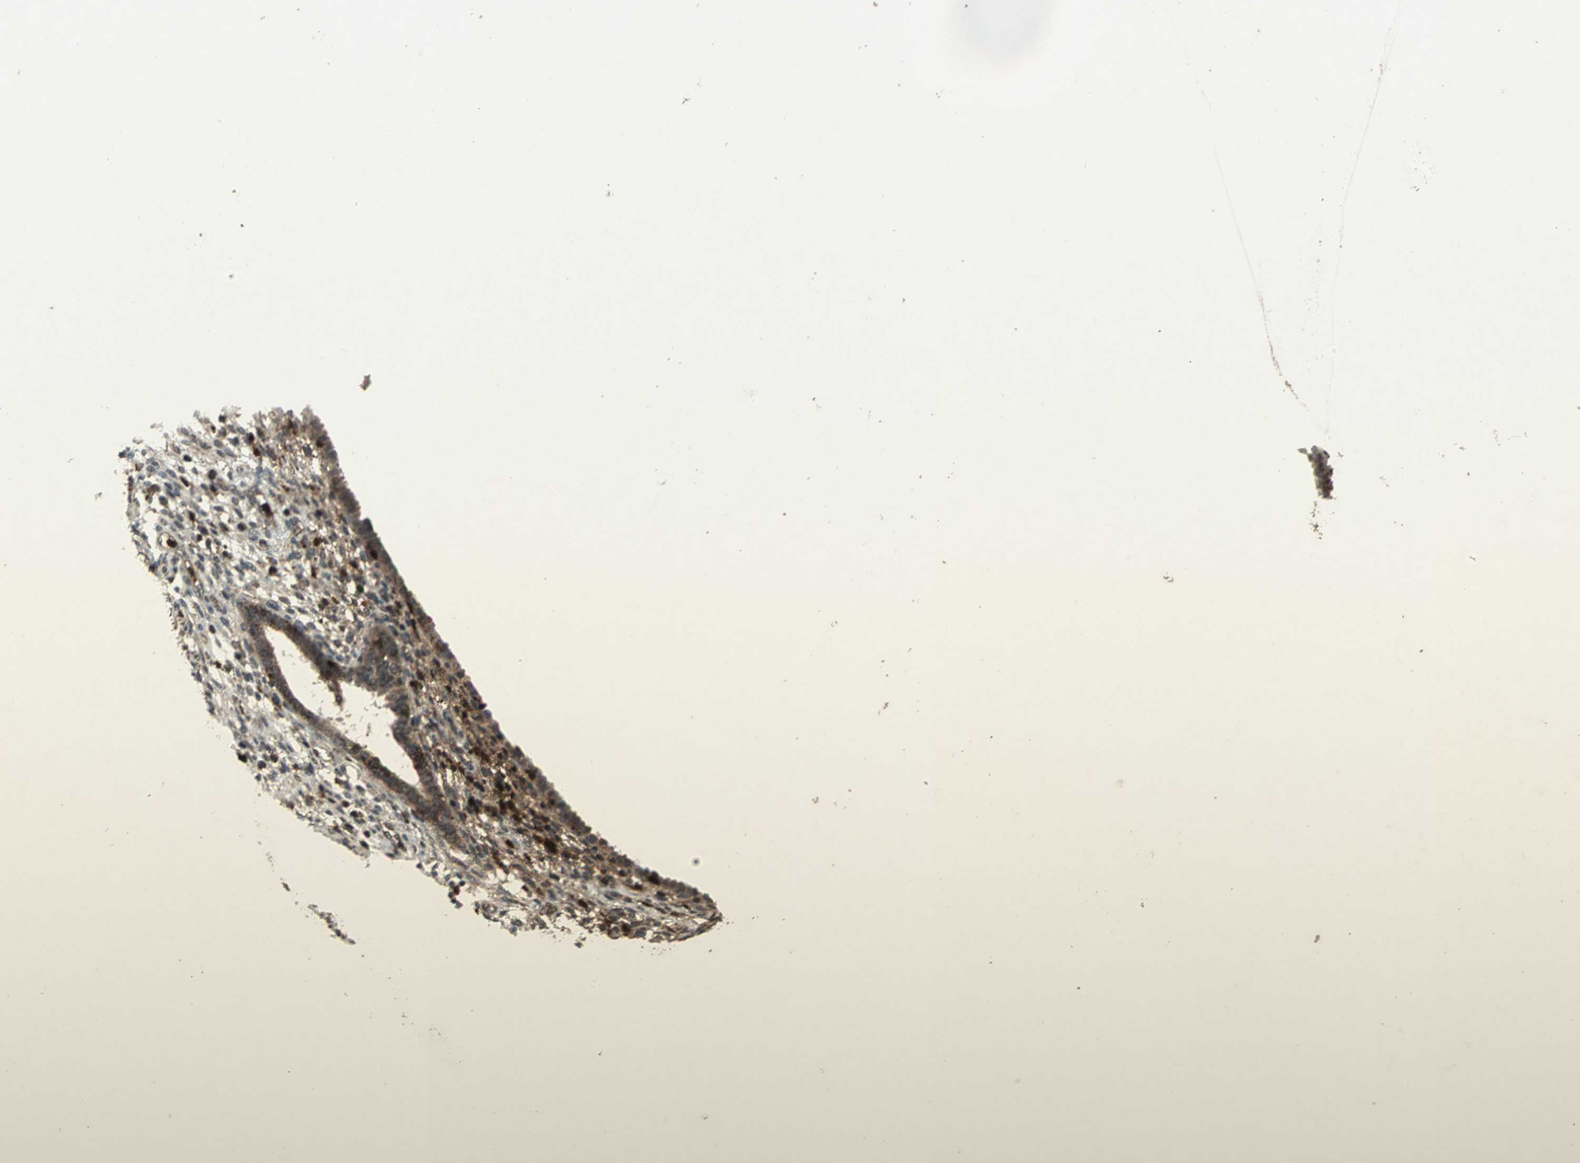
{"staining": {"intensity": "negative", "quantity": "none", "location": "none"}, "tissue": "endometrium", "cell_type": "Cells in endometrial stroma", "image_type": "normal", "snomed": [{"axis": "morphology", "description": "Normal tissue, NOS"}, {"axis": "topography", "description": "Endometrium"}], "caption": "The image displays no staining of cells in endometrial stroma in unremarkable endometrium. (DAB (3,3'-diaminobenzidine) immunohistochemistry (IHC) visualized using brightfield microscopy, high magnification).", "gene": "PYCARD", "patient": {"sex": "female", "age": 72}}